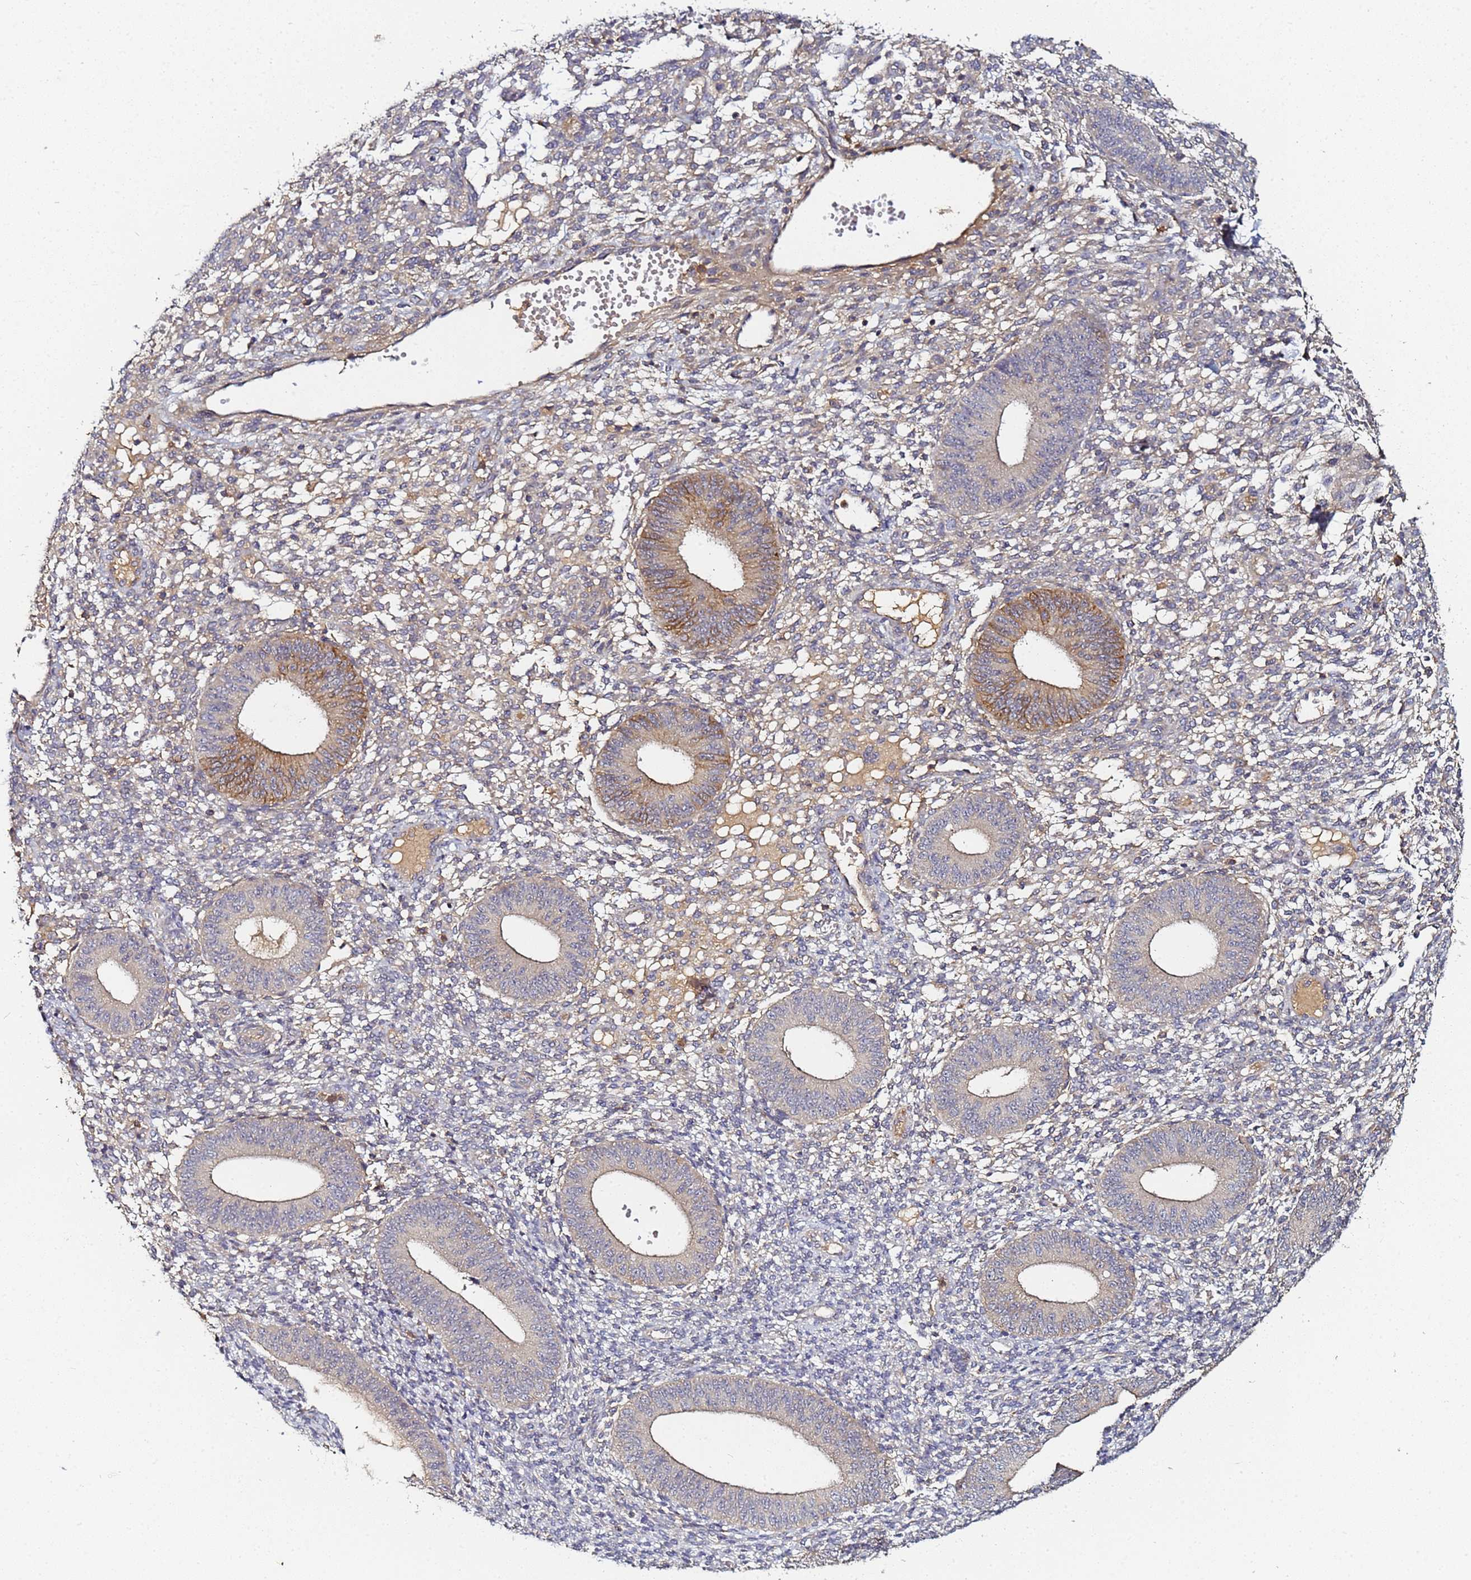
{"staining": {"intensity": "negative", "quantity": "none", "location": "none"}, "tissue": "endometrium", "cell_type": "Cells in endometrial stroma", "image_type": "normal", "snomed": [{"axis": "morphology", "description": "Normal tissue, NOS"}, {"axis": "topography", "description": "Endometrium"}], "caption": "The IHC histopathology image has no significant expression in cells in endometrial stroma of endometrium.", "gene": "LRRC69", "patient": {"sex": "female", "age": 49}}